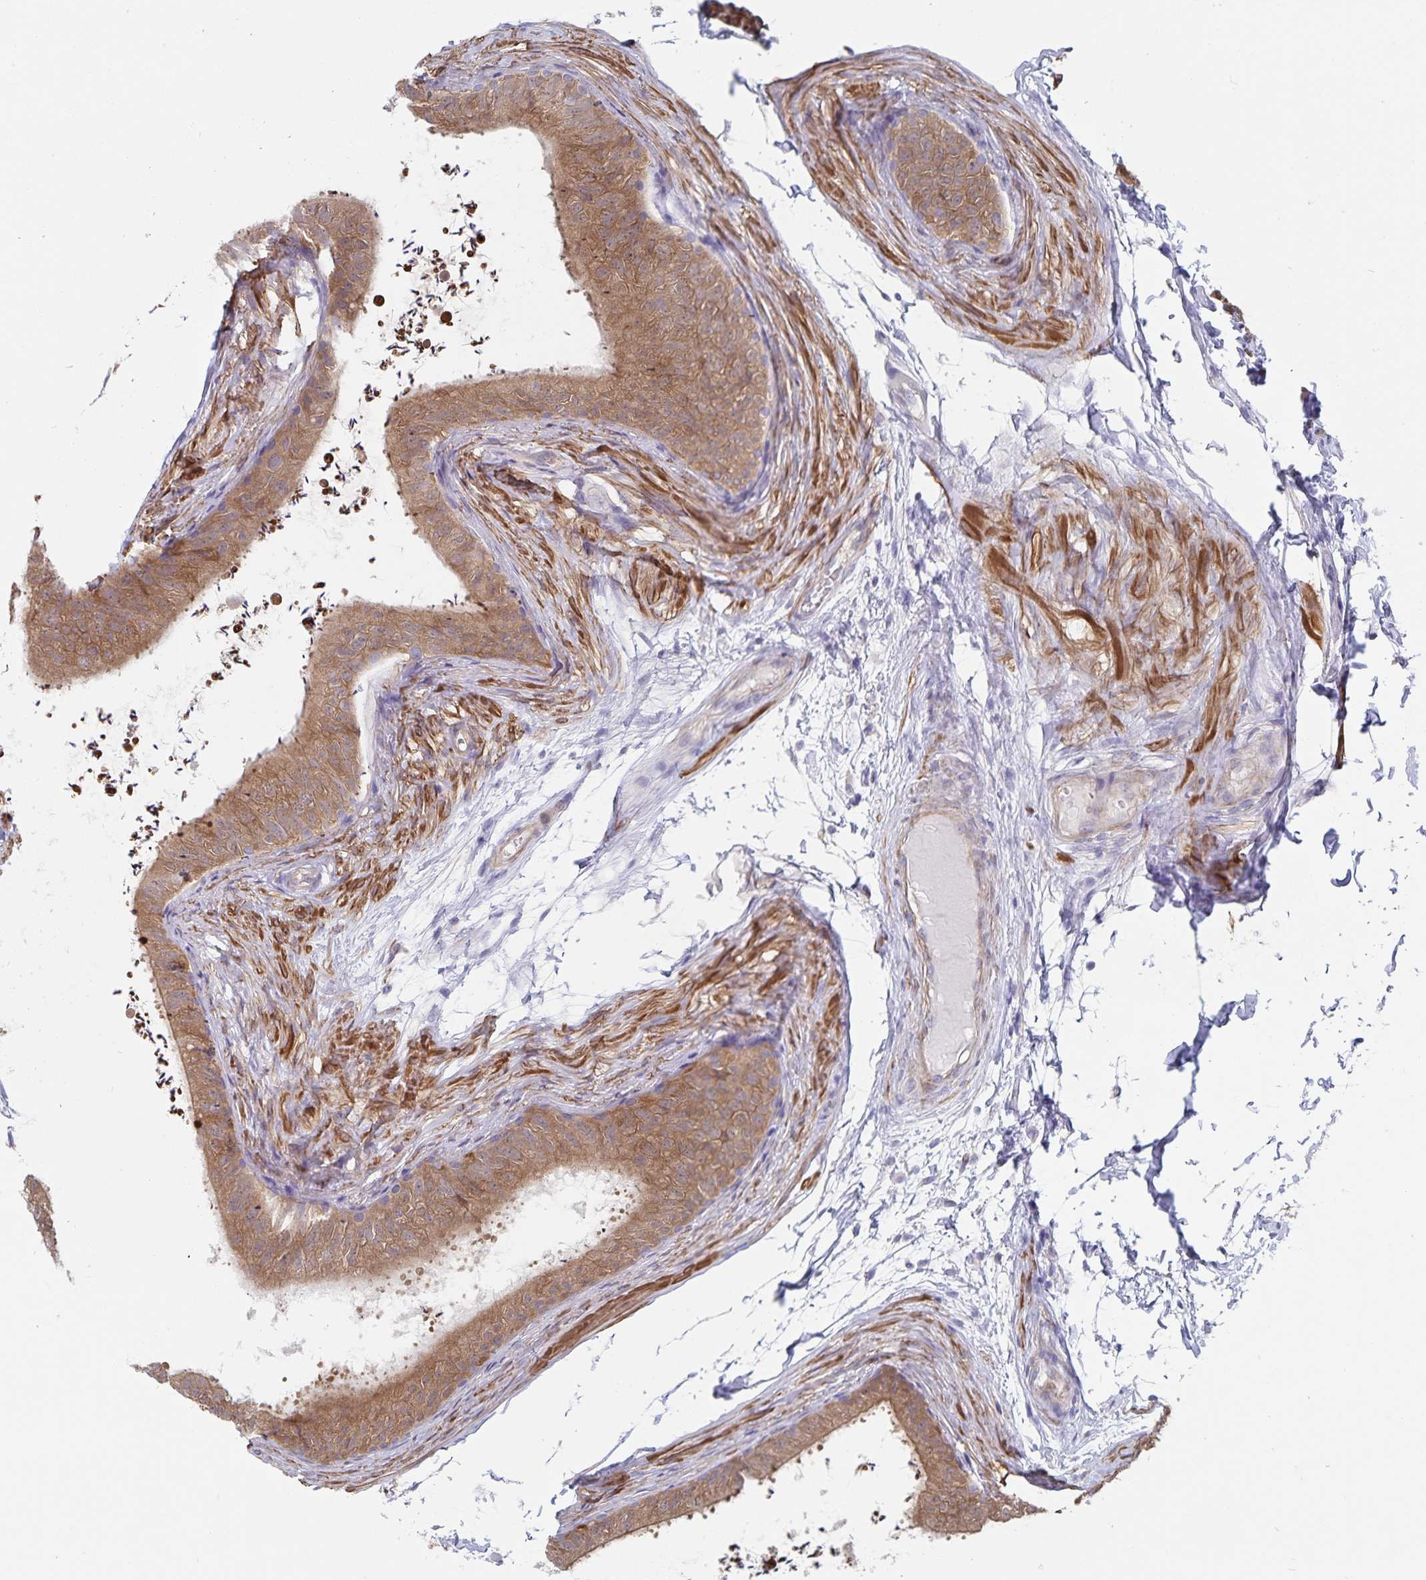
{"staining": {"intensity": "moderate", "quantity": "25%-75%", "location": "cytoplasmic/membranous"}, "tissue": "epididymis", "cell_type": "Glandular cells", "image_type": "normal", "snomed": [{"axis": "morphology", "description": "Normal tissue, NOS"}, {"axis": "topography", "description": "Epididymis, spermatic cord, NOS"}, {"axis": "topography", "description": "Epididymis"}, {"axis": "topography", "description": "Peripheral nerve tissue"}], "caption": "A brown stain shows moderate cytoplasmic/membranous staining of a protein in glandular cells of unremarkable human epididymis.", "gene": "BAG6", "patient": {"sex": "male", "age": 29}}